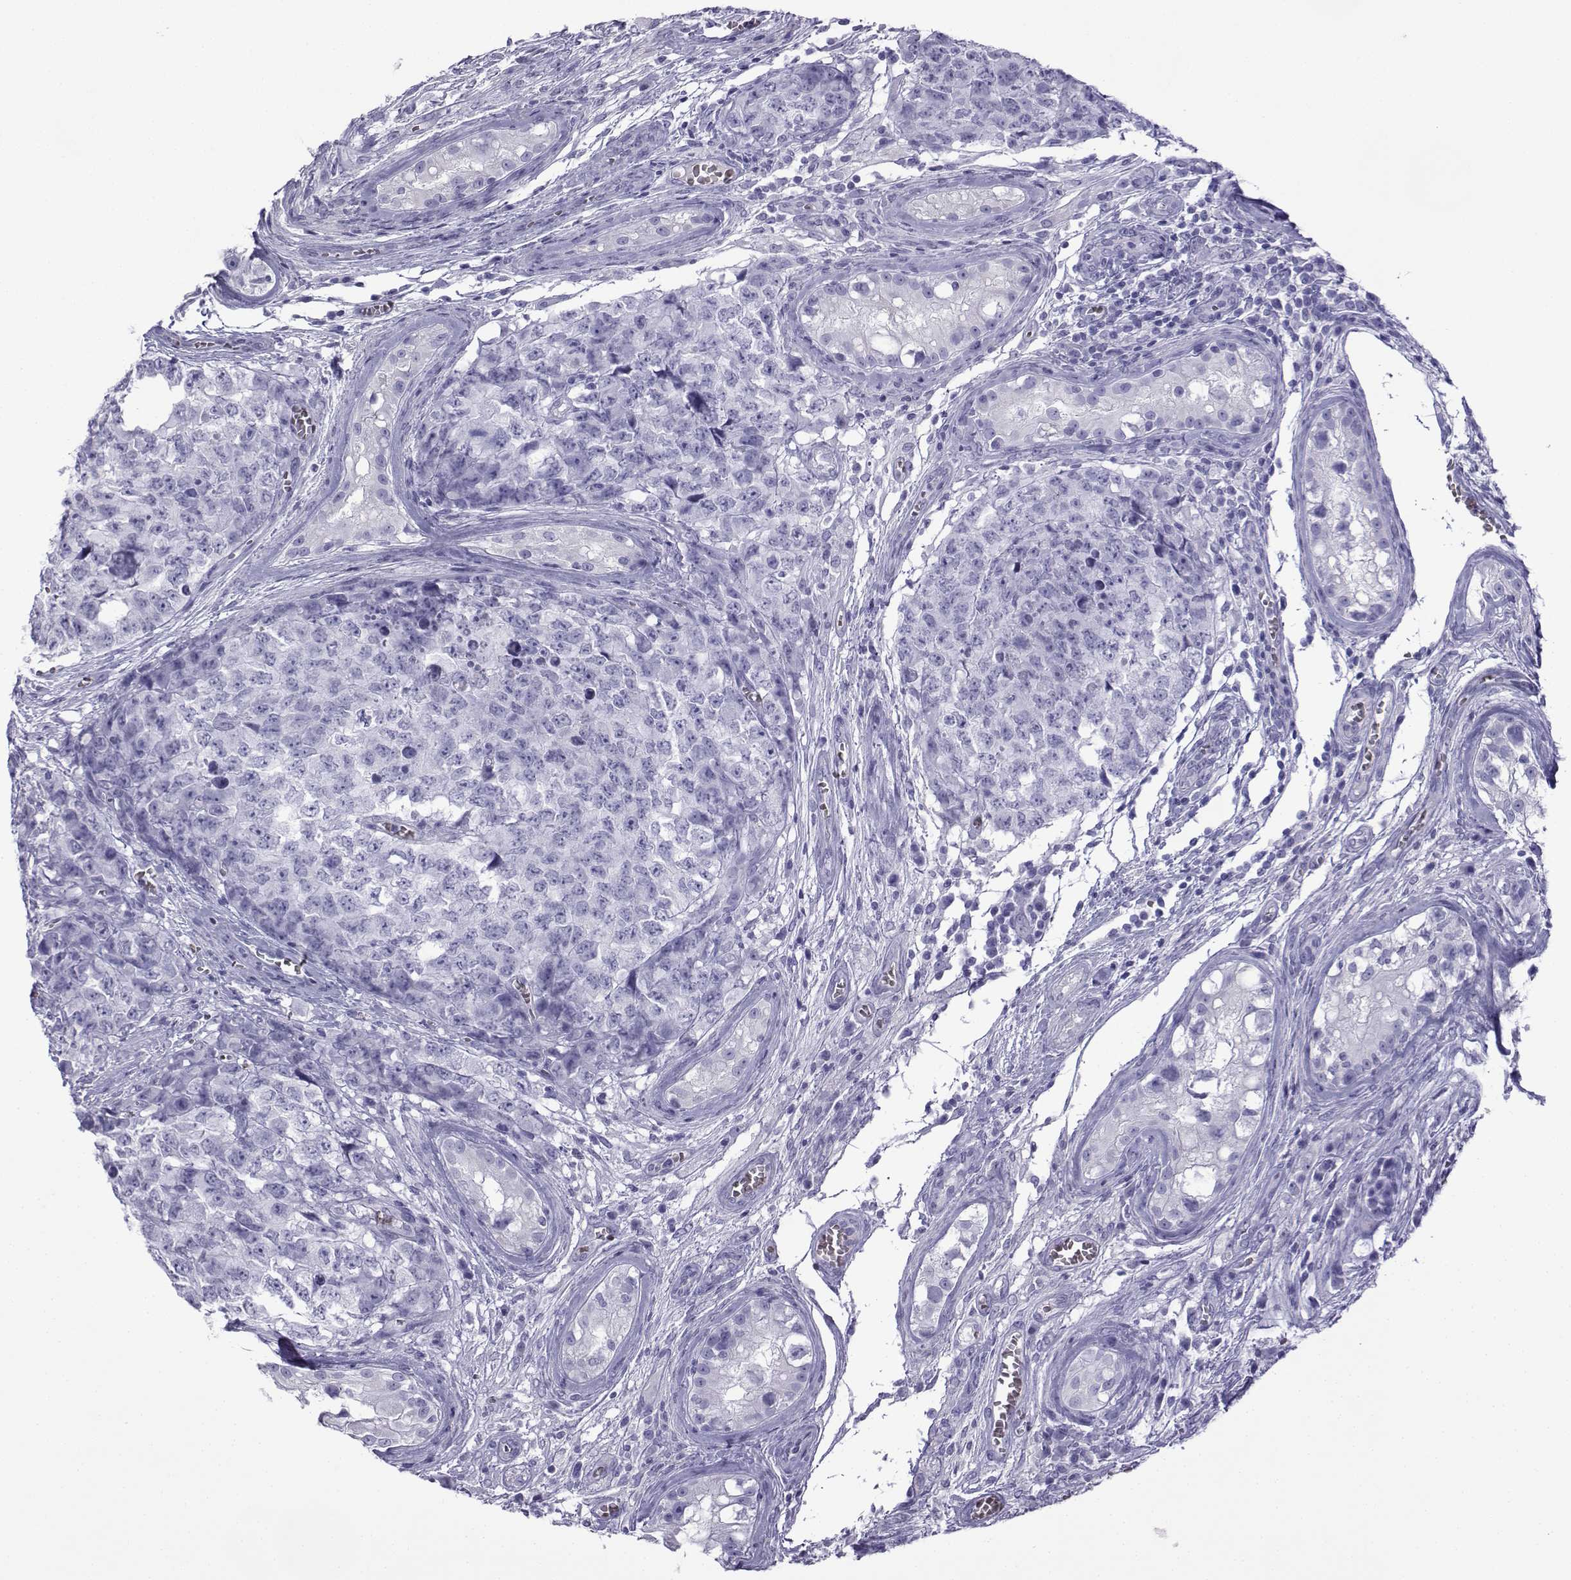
{"staining": {"intensity": "negative", "quantity": "none", "location": "none"}, "tissue": "testis cancer", "cell_type": "Tumor cells", "image_type": "cancer", "snomed": [{"axis": "morphology", "description": "Carcinoma, Embryonal, NOS"}, {"axis": "topography", "description": "Testis"}], "caption": "Protein analysis of testis embryonal carcinoma shows no significant expression in tumor cells.", "gene": "TRIM46", "patient": {"sex": "male", "age": 23}}